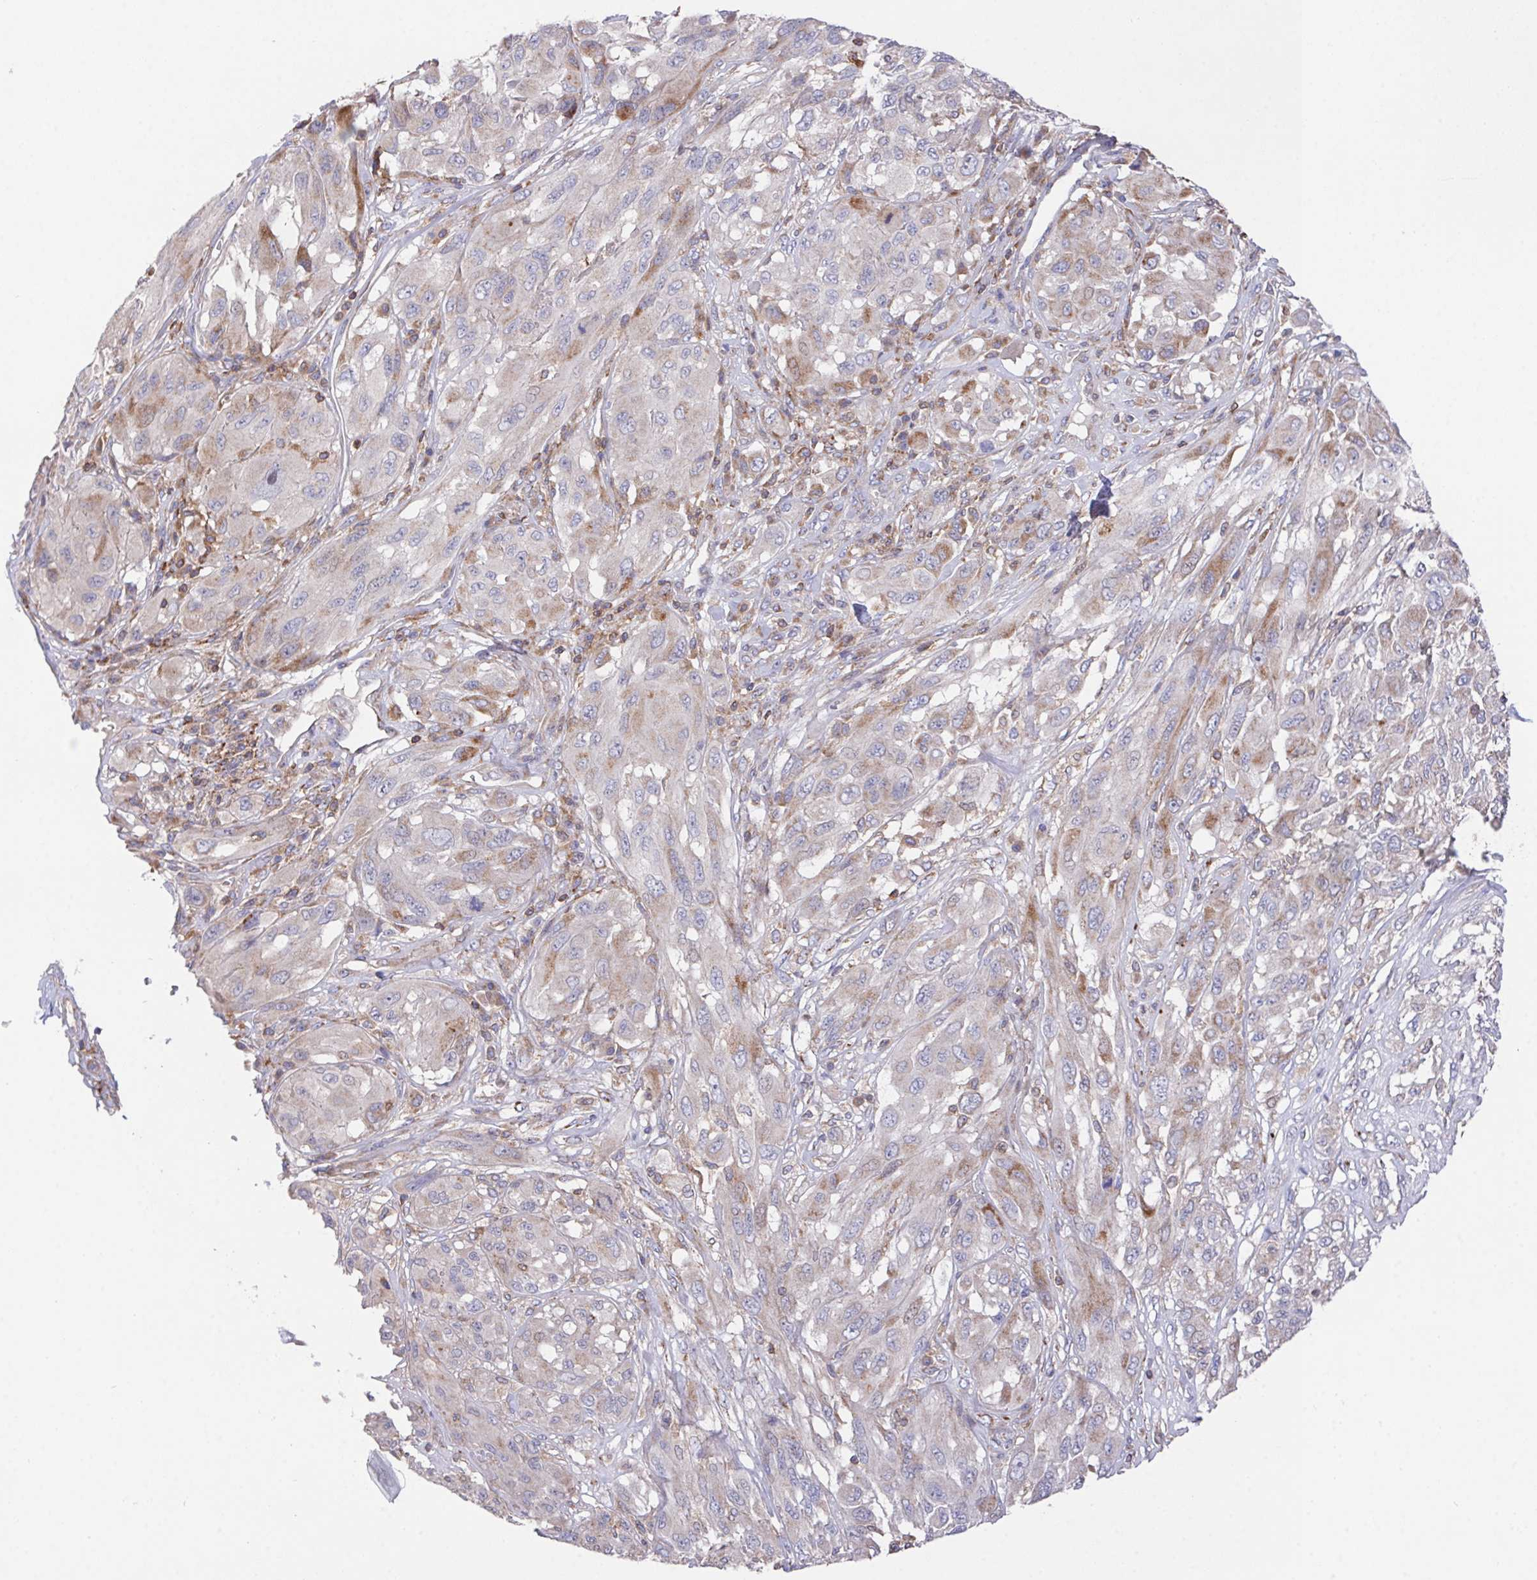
{"staining": {"intensity": "weak", "quantity": "25%-75%", "location": "cytoplasmic/membranous"}, "tissue": "melanoma", "cell_type": "Tumor cells", "image_type": "cancer", "snomed": [{"axis": "morphology", "description": "Malignant melanoma, NOS"}, {"axis": "topography", "description": "Skin"}], "caption": "Malignant melanoma stained with immunohistochemistry (IHC) reveals weak cytoplasmic/membranous expression in about 25%-75% of tumor cells.", "gene": "FAM241A", "patient": {"sex": "female", "age": 91}}